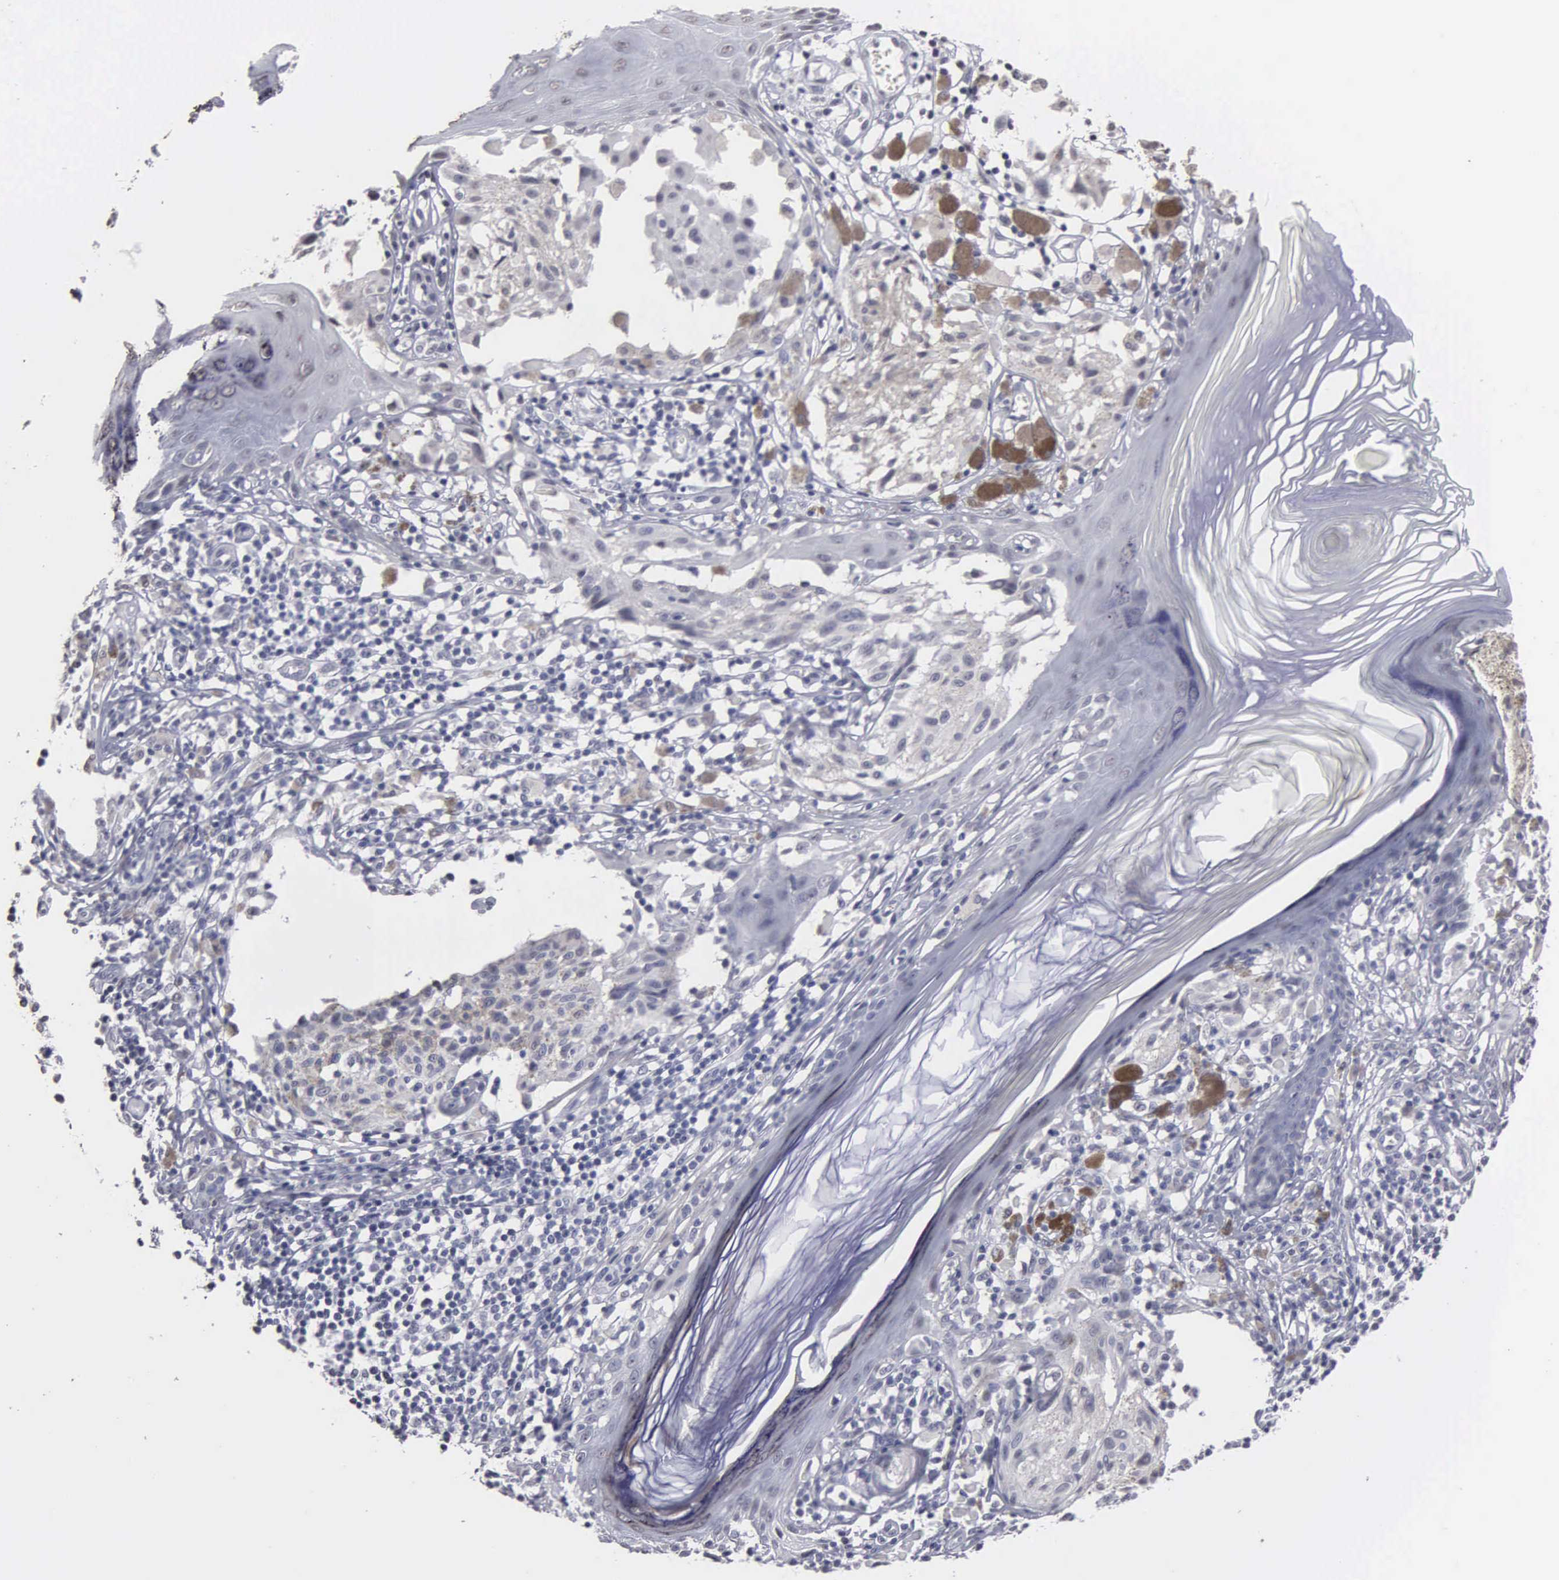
{"staining": {"intensity": "negative", "quantity": "none", "location": "none"}, "tissue": "melanoma", "cell_type": "Tumor cells", "image_type": "cancer", "snomed": [{"axis": "morphology", "description": "Malignant melanoma, NOS"}, {"axis": "topography", "description": "Skin"}], "caption": "Immunohistochemistry photomicrograph of neoplastic tissue: human malignant melanoma stained with DAB exhibits no significant protein staining in tumor cells.", "gene": "UPB1", "patient": {"sex": "male", "age": 36}}